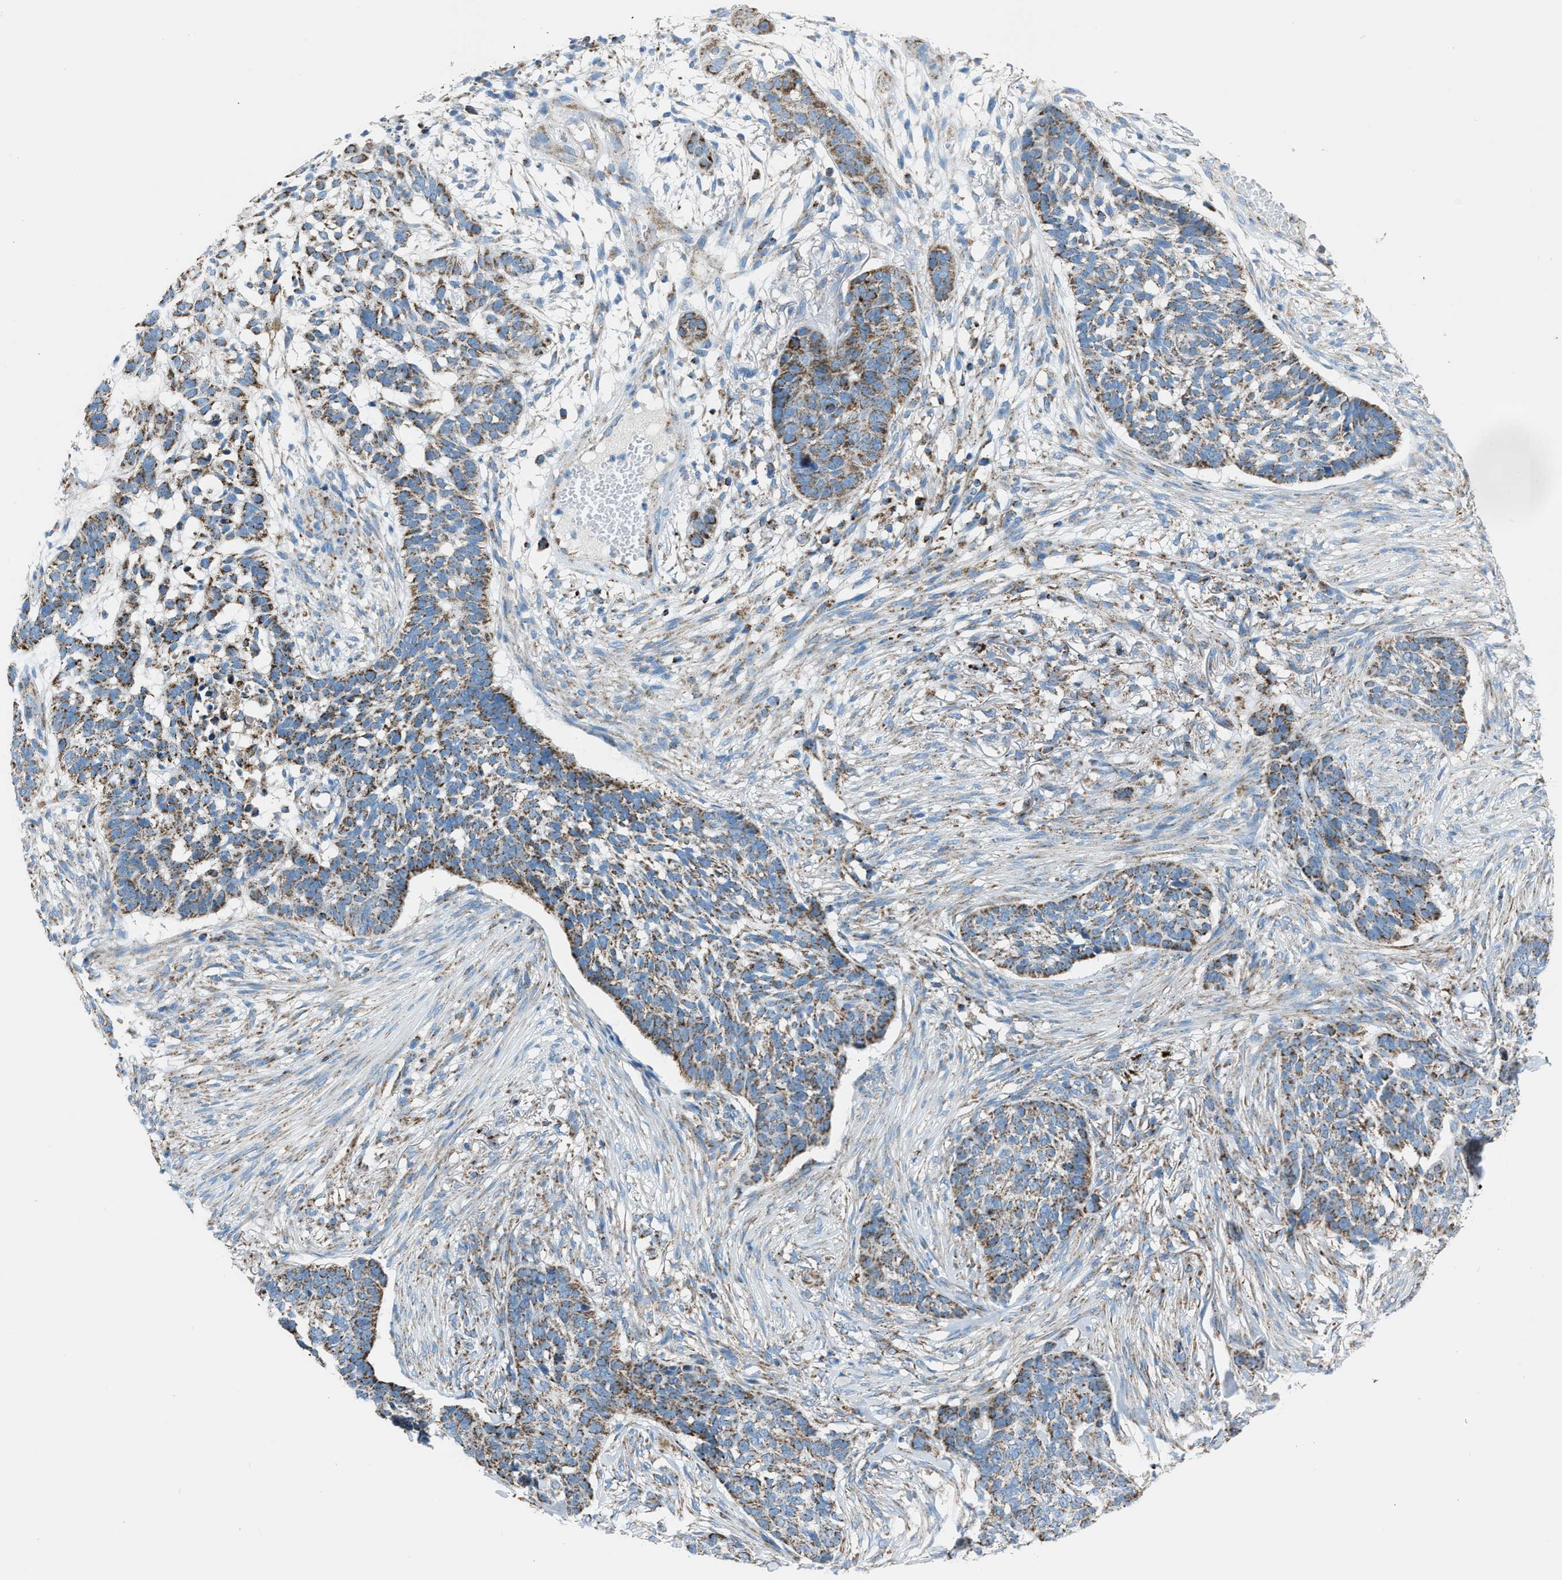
{"staining": {"intensity": "moderate", "quantity": ">75%", "location": "cytoplasmic/membranous"}, "tissue": "skin cancer", "cell_type": "Tumor cells", "image_type": "cancer", "snomed": [{"axis": "morphology", "description": "Basal cell carcinoma"}, {"axis": "topography", "description": "Skin"}], "caption": "Protein analysis of basal cell carcinoma (skin) tissue demonstrates moderate cytoplasmic/membranous expression in approximately >75% of tumor cells. (DAB = brown stain, brightfield microscopy at high magnification).", "gene": "MDH2", "patient": {"sex": "male", "age": 85}}